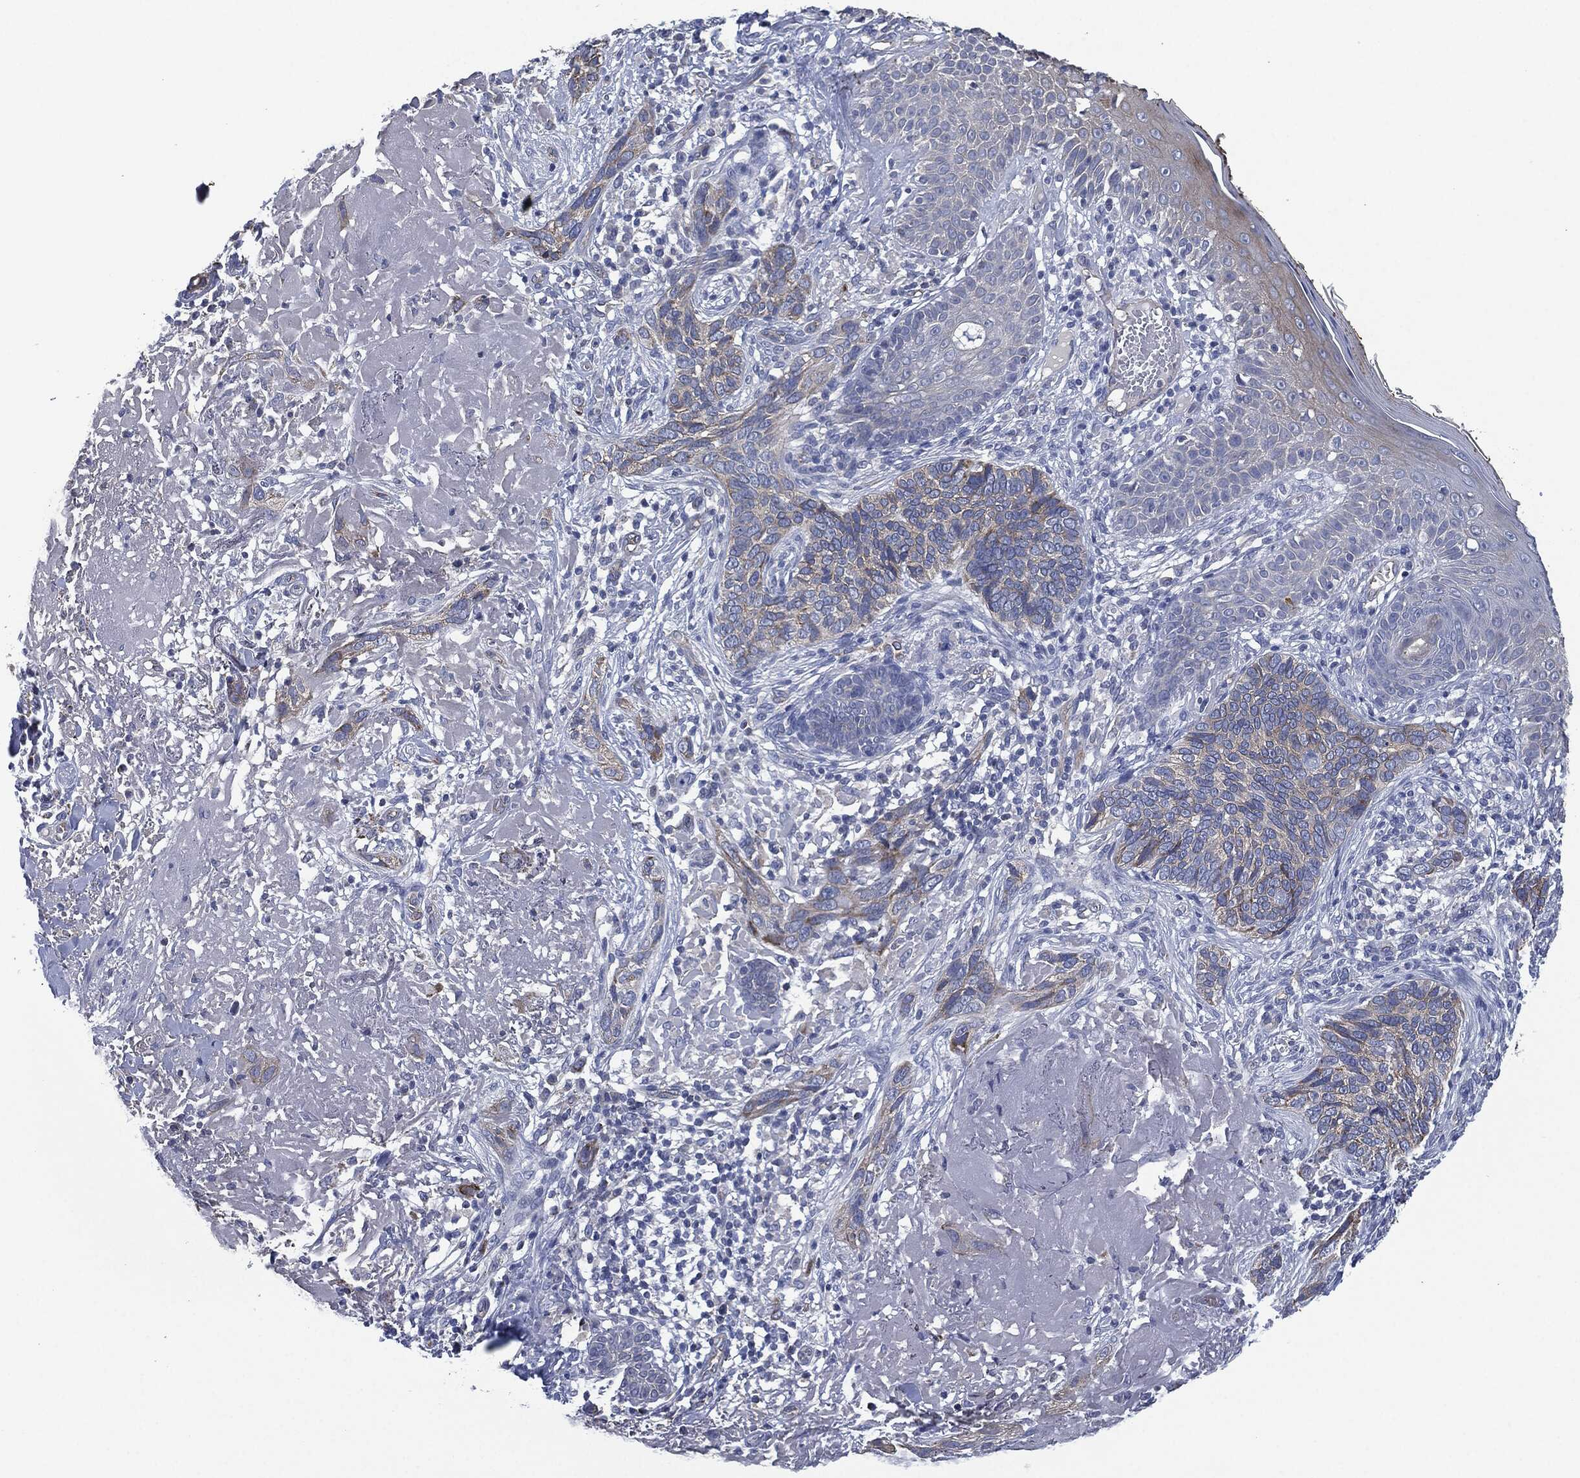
{"staining": {"intensity": "weak", "quantity": "25%-75%", "location": "cytoplasmic/membranous"}, "tissue": "skin cancer", "cell_type": "Tumor cells", "image_type": "cancer", "snomed": [{"axis": "morphology", "description": "Basal cell carcinoma"}, {"axis": "topography", "description": "Skin"}], "caption": "Skin basal cell carcinoma tissue reveals weak cytoplasmic/membranous positivity in about 25%-75% of tumor cells, visualized by immunohistochemistry. (Stains: DAB in brown, nuclei in blue, Microscopy: brightfield microscopy at high magnification).", "gene": "SHROOM2", "patient": {"sex": "male", "age": 91}}